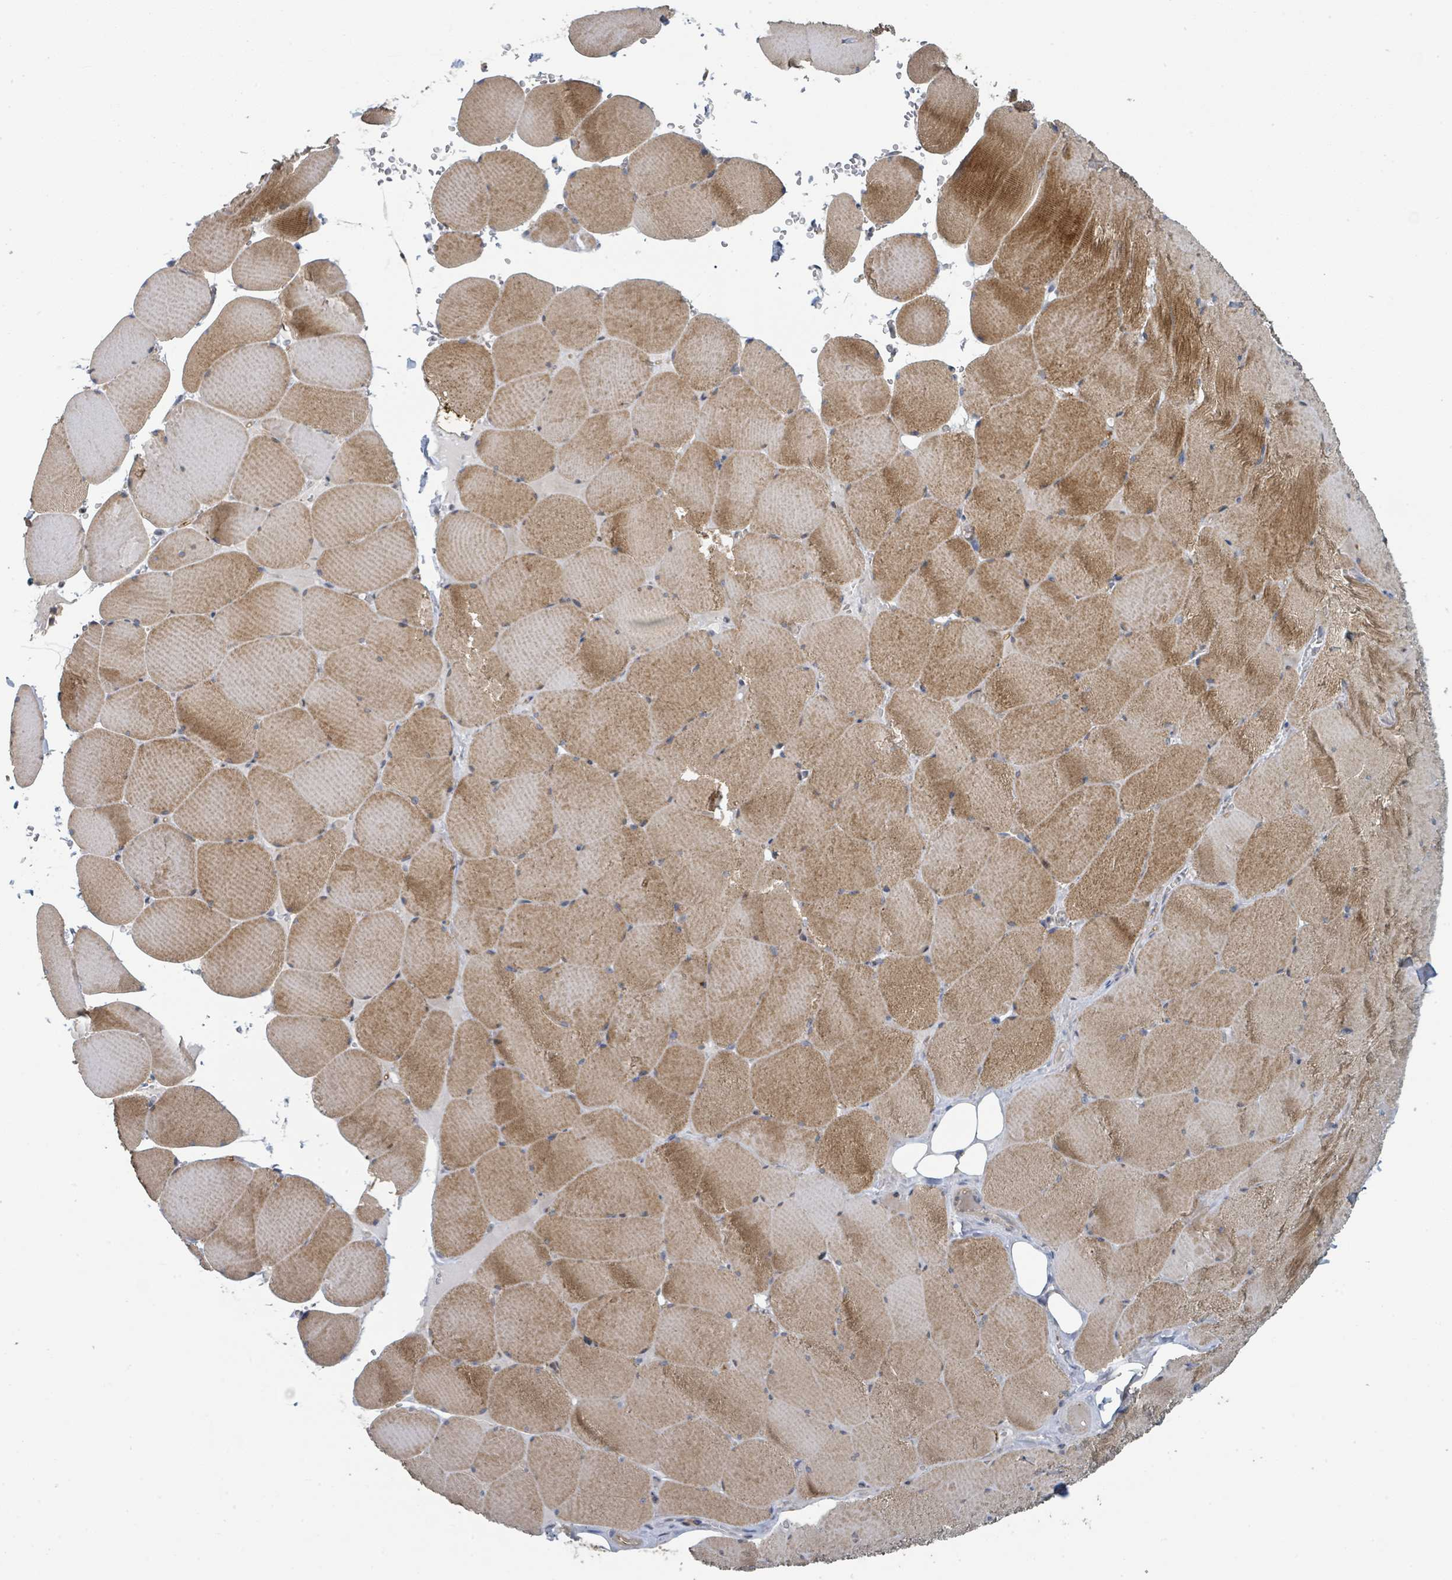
{"staining": {"intensity": "moderate", "quantity": ">75%", "location": "cytoplasmic/membranous"}, "tissue": "skeletal muscle", "cell_type": "Myocytes", "image_type": "normal", "snomed": [{"axis": "morphology", "description": "Normal tissue, NOS"}, {"axis": "topography", "description": "Skeletal muscle"}, {"axis": "topography", "description": "Head-Neck"}], "caption": "IHC of normal skeletal muscle demonstrates medium levels of moderate cytoplasmic/membranous positivity in about >75% of myocytes. (Stains: DAB (3,3'-diaminobenzidine) in brown, nuclei in blue, Microscopy: brightfield microscopy at high magnification).", "gene": "LRRC42", "patient": {"sex": "male", "age": 66}}